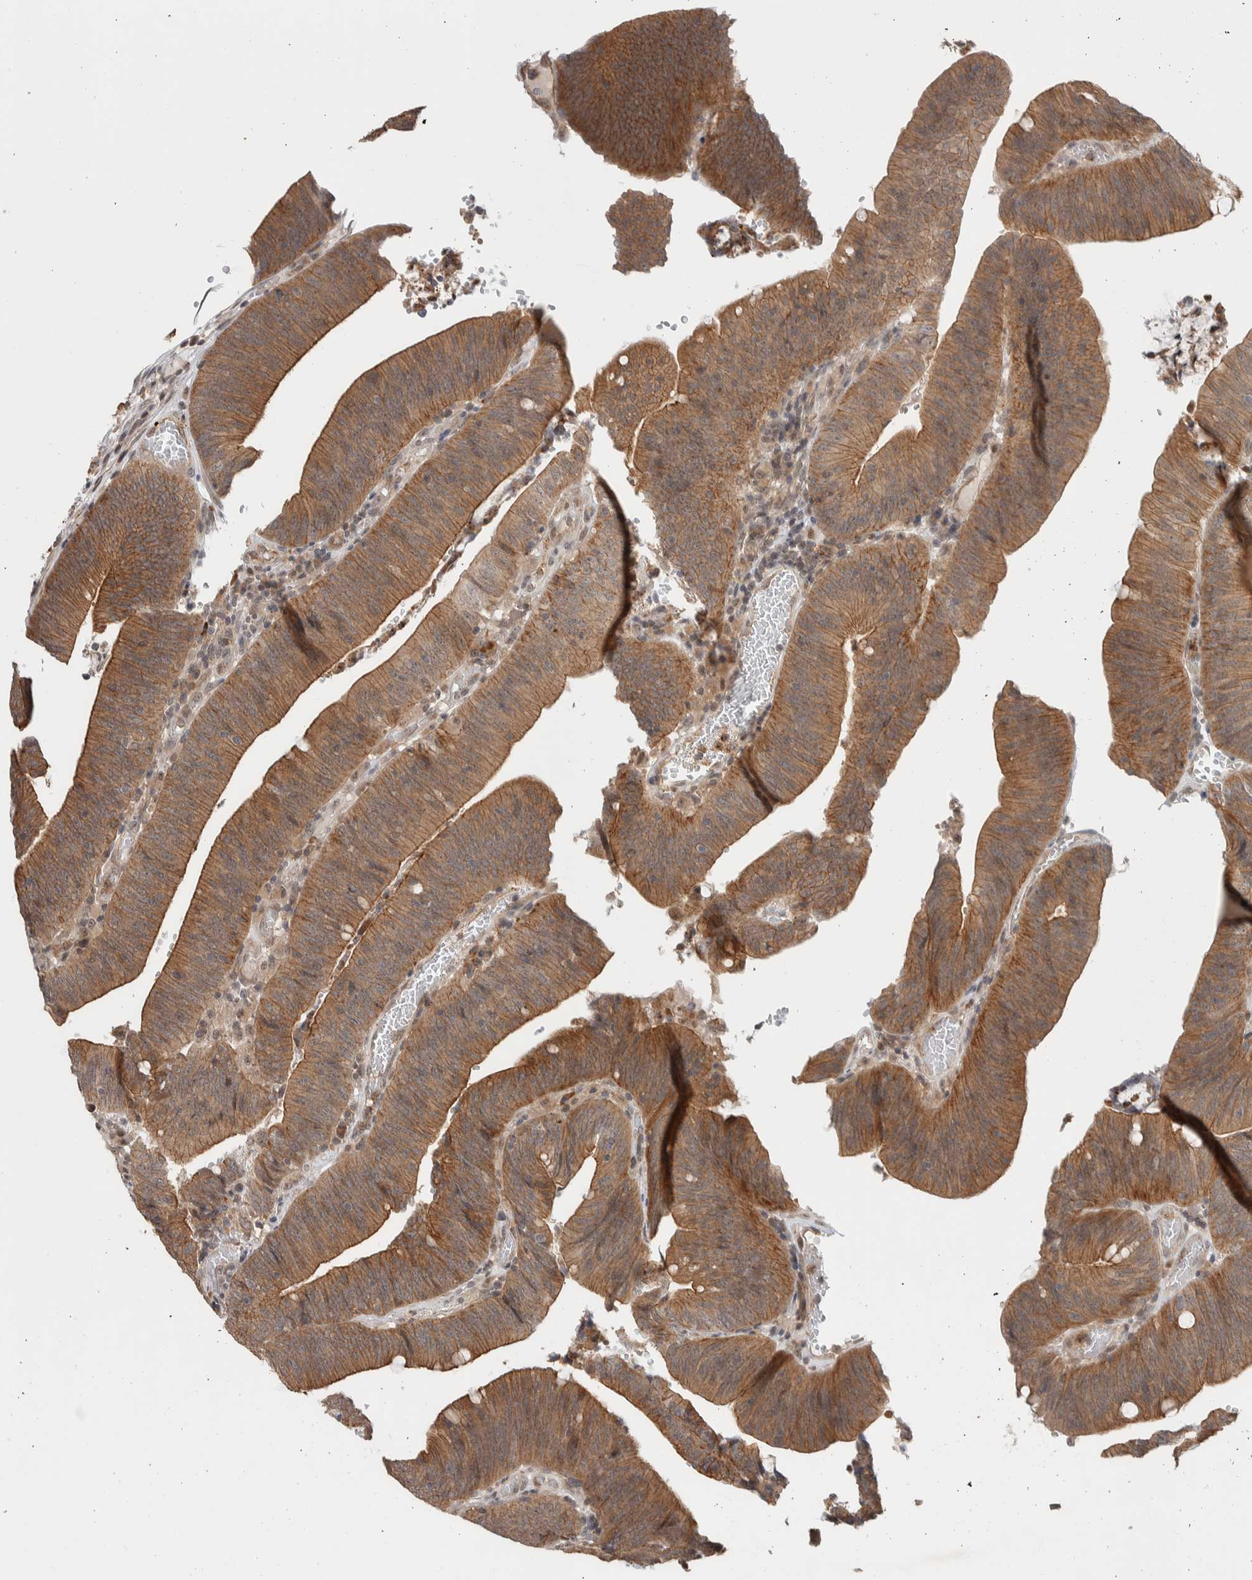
{"staining": {"intensity": "moderate", "quantity": ">75%", "location": "cytoplasmic/membranous"}, "tissue": "colorectal cancer", "cell_type": "Tumor cells", "image_type": "cancer", "snomed": [{"axis": "morphology", "description": "Normal tissue, NOS"}, {"axis": "morphology", "description": "Adenocarcinoma, NOS"}, {"axis": "topography", "description": "Rectum"}], "caption": "Immunohistochemical staining of colorectal adenocarcinoma demonstrates medium levels of moderate cytoplasmic/membranous protein positivity in approximately >75% of tumor cells.", "gene": "DEPTOR", "patient": {"sex": "female", "age": 66}}